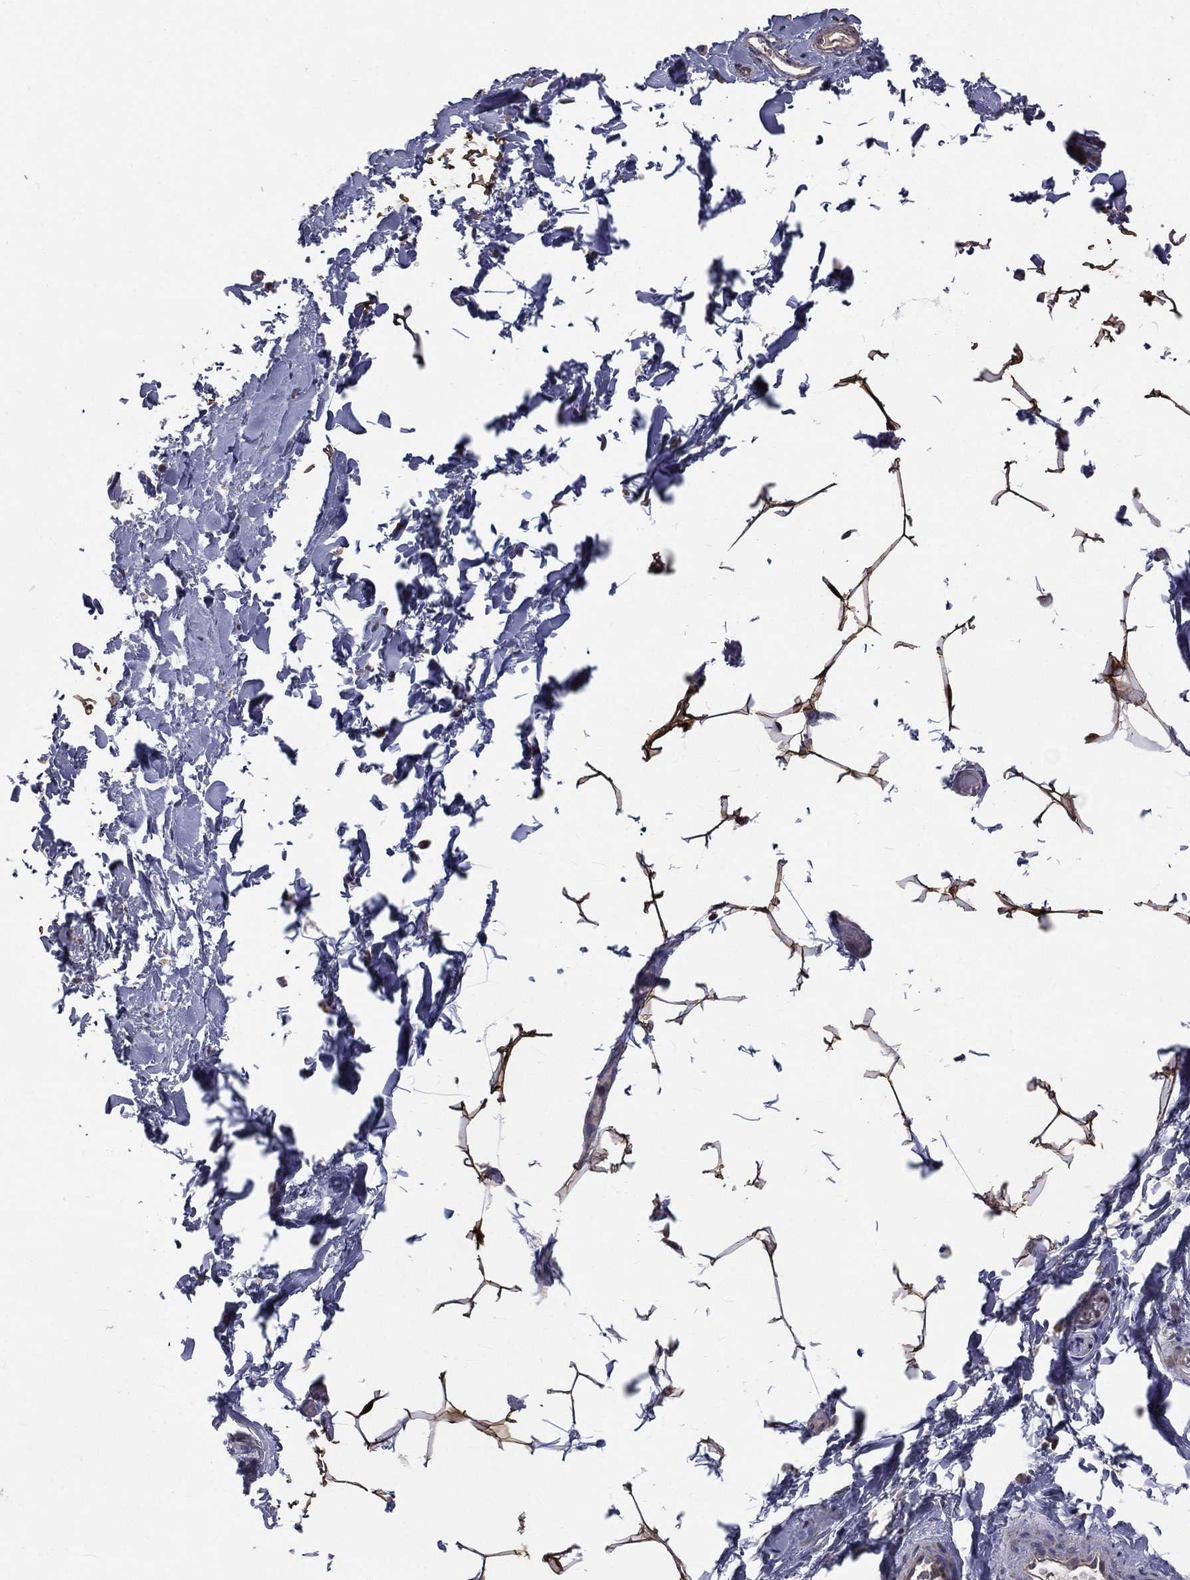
{"staining": {"intensity": "moderate", "quantity": "25%-75%", "location": "cytoplasmic/membranous"}, "tissue": "adipose tissue", "cell_type": "Adipocytes", "image_type": "normal", "snomed": [{"axis": "morphology", "description": "Normal tissue, NOS"}, {"axis": "topography", "description": "Soft tissue"}, {"axis": "topography", "description": "Vascular tissue"}], "caption": "This photomicrograph shows normal adipose tissue stained with immunohistochemistry (IHC) to label a protein in brown. The cytoplasmic/membranous of adipocytes show moderate positivity for the protein. Nuclei are counter-stained blue.", "gene": "GPD1", "patient": {"sex": "male", "age": 41}}